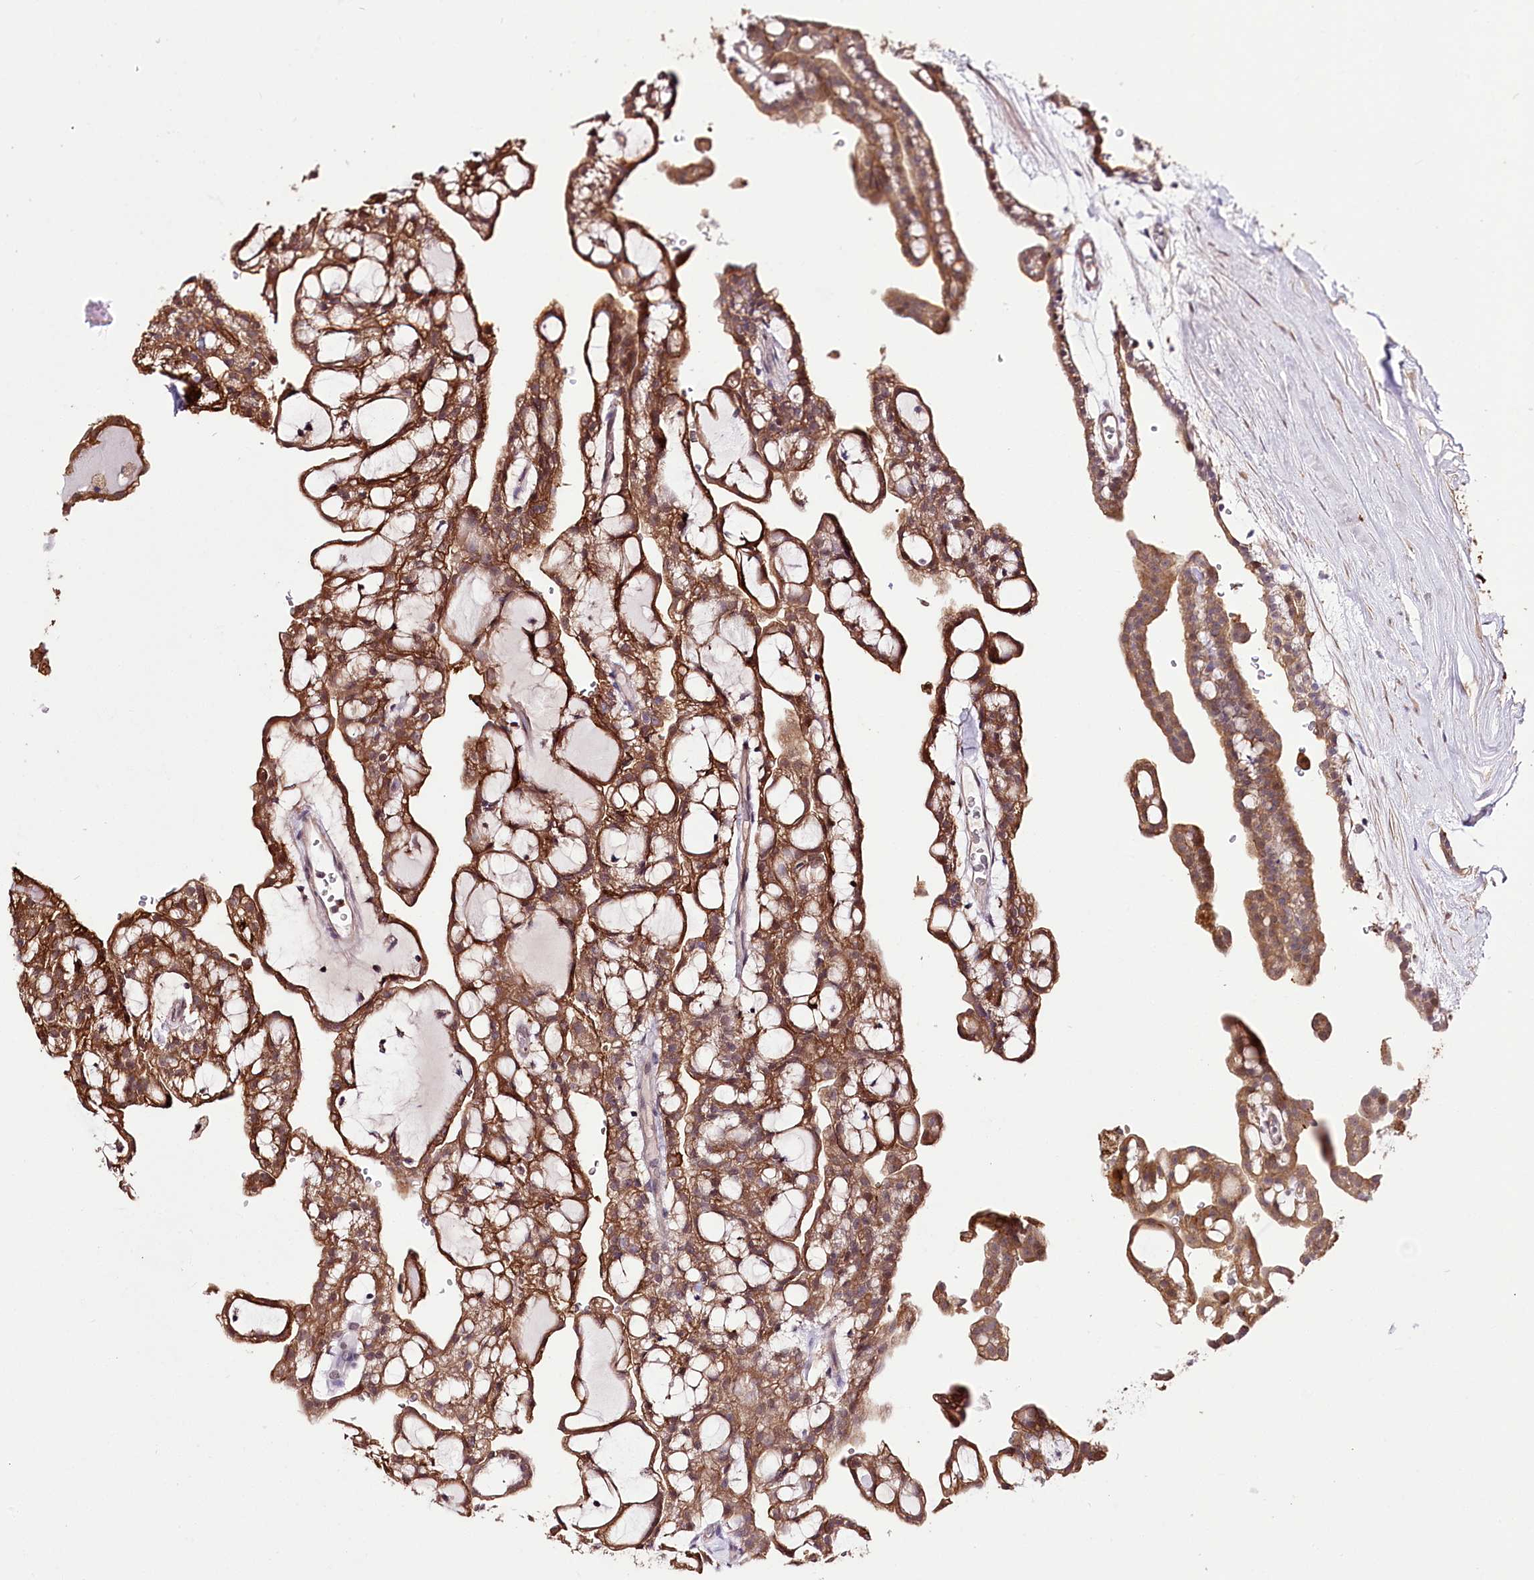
{"staining": {"intensity": "strong", "quantity": ">75%", "location": "cytoplasmic/membranous"}, "tissue": "renal cancer", "cell_type": "Tumor cells", "image_type": "cancer", "snomed": [{"axis": "morphology", "description": "Adenocarcinoma, NOS"}, {"axis": "topography", "description": "Kidney"}], "caption": "Human adenocarcinoma (renal) stained with a protein marker displays strong staining in tumor cells.", "gene": "UGP2", "patient": {"sex": "male", "age": 63}}